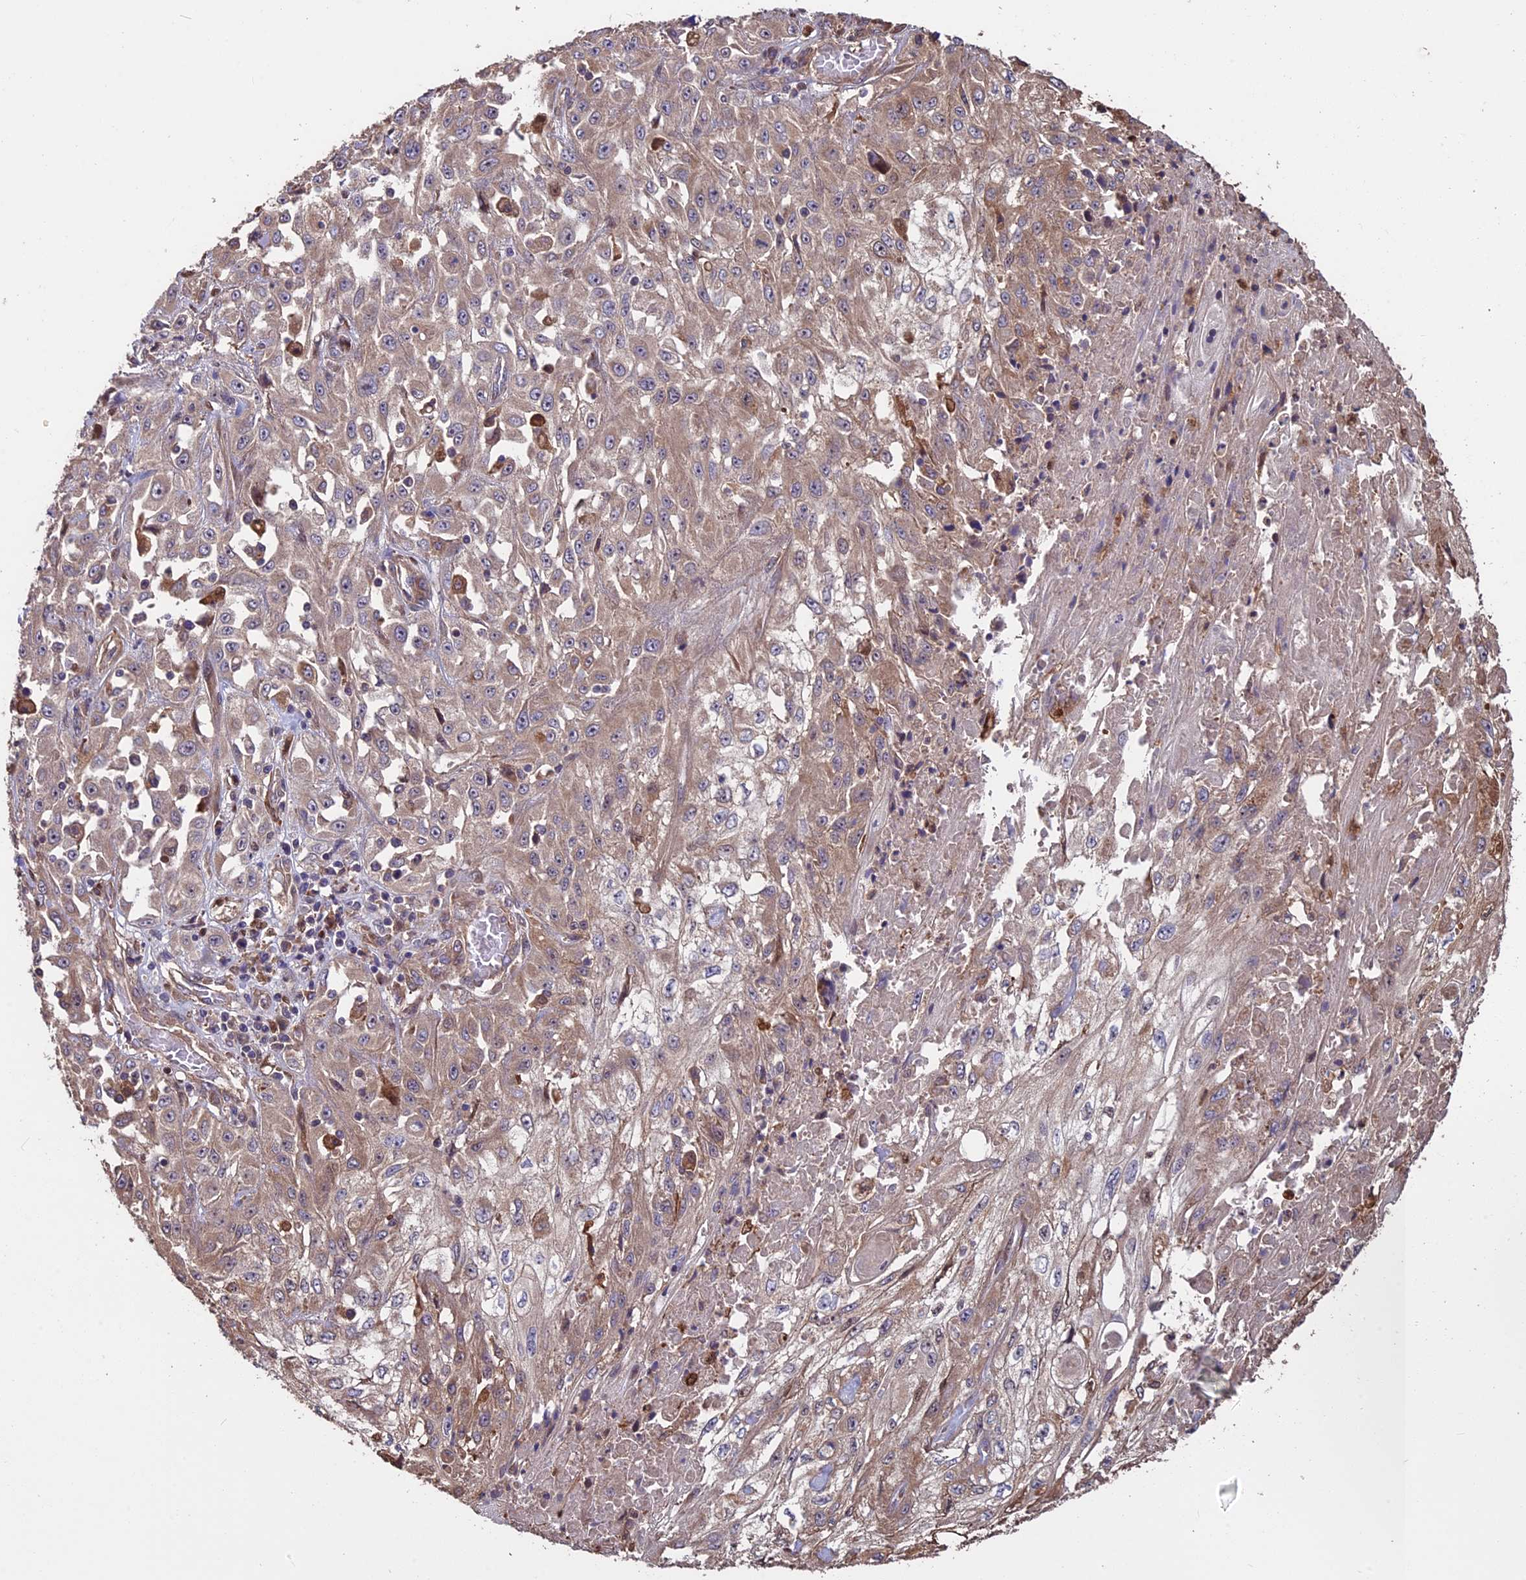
{"staining": {"intensity": "weak", "quantity": "25%-75%", "location": "cytoplasmic/membranous"}, "tissue": "skin cancer", "cell_type": "Tumor cells", "image_type": "cancer", "snomed": [{"axis": "morphology", "description": "Squamous cell carcinoma, NOS"}, {"axis": "morphology", "description": "Squamous cell carcinoma, metastatic, NOS"}, {"axis": "topography", "description": "Skin"}, {"axis": "topography", "description": "Lymph node"}], "caption": "Brown immunohistochemical staining in metastatic squamous cell carcinoma (skin) displays weak cytoplasmic/membranous positivity in approximately 25%-75% of tumor cells.", "gene": "VWA3A", "patient": {"sex": "male", "age": 75}}